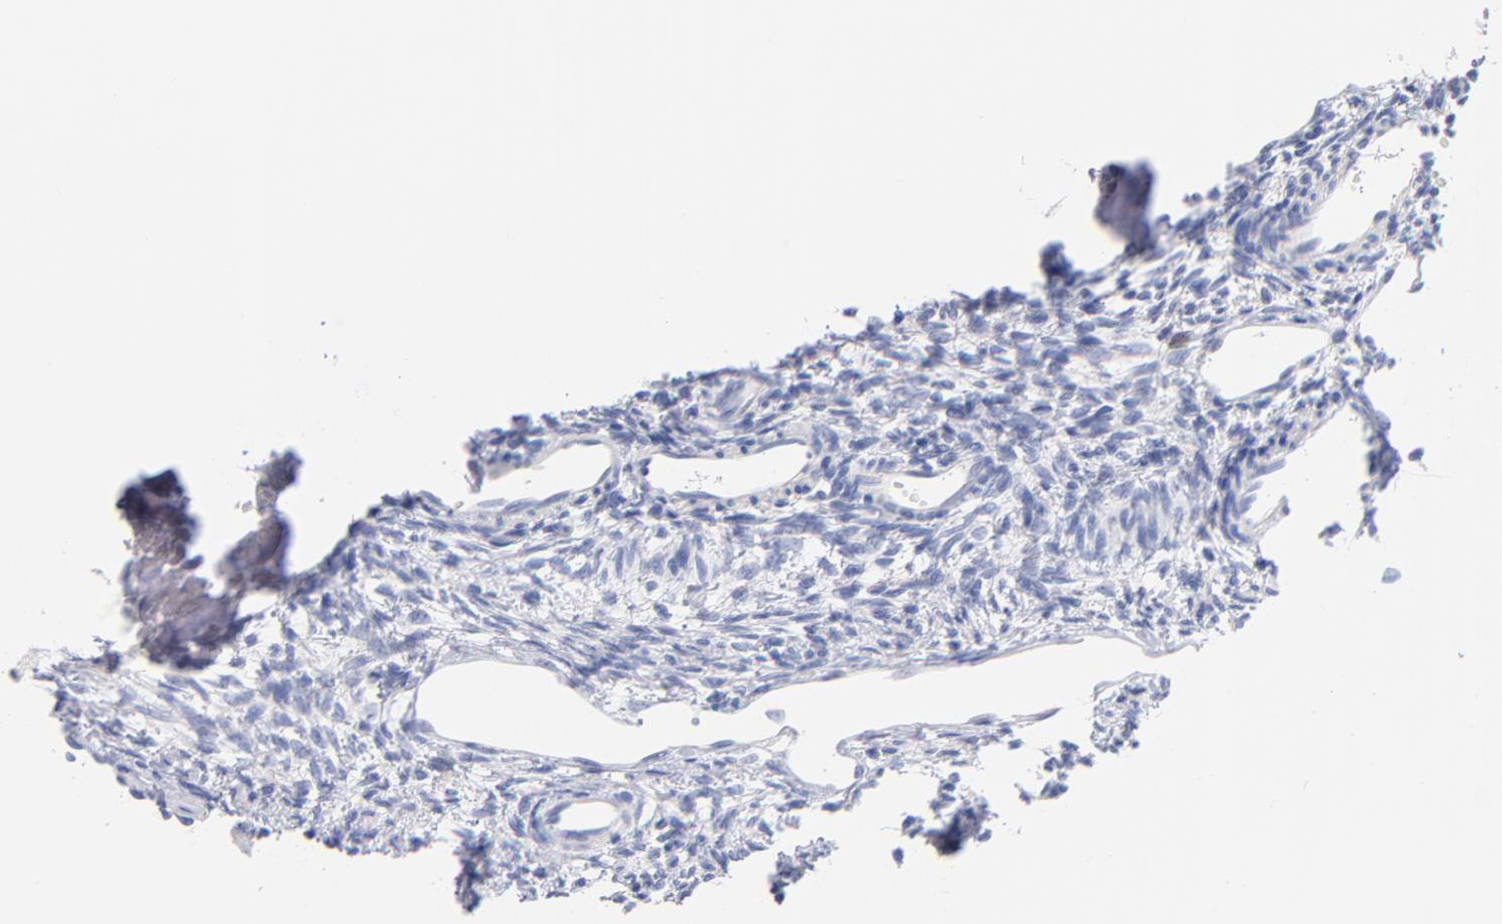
{"staining": {"intensity": "negative", "quantity": "none", "location": "none"}, "tissue": "ovary", "cell_type": "Ovarian stroma cells", "image_type": "normal", "snomed": [{"axis": "morphology", "description": "Normal tissue, NOS"}, {"axis": "topography", "description": "Ovary"}], "caption": "High magnification brightfield microscopy of unremarkable ovary stained with DAB (brown) and counterstained with hematoxylin (blue): ovarian stroma cells show no significant expression. (Stains: DAB IHC with hematoxylin counter stain, Microscopy: brightfield microscopy at high magnification).", "gene": "BID", "patient": {"sex": "female", "age": 33}}